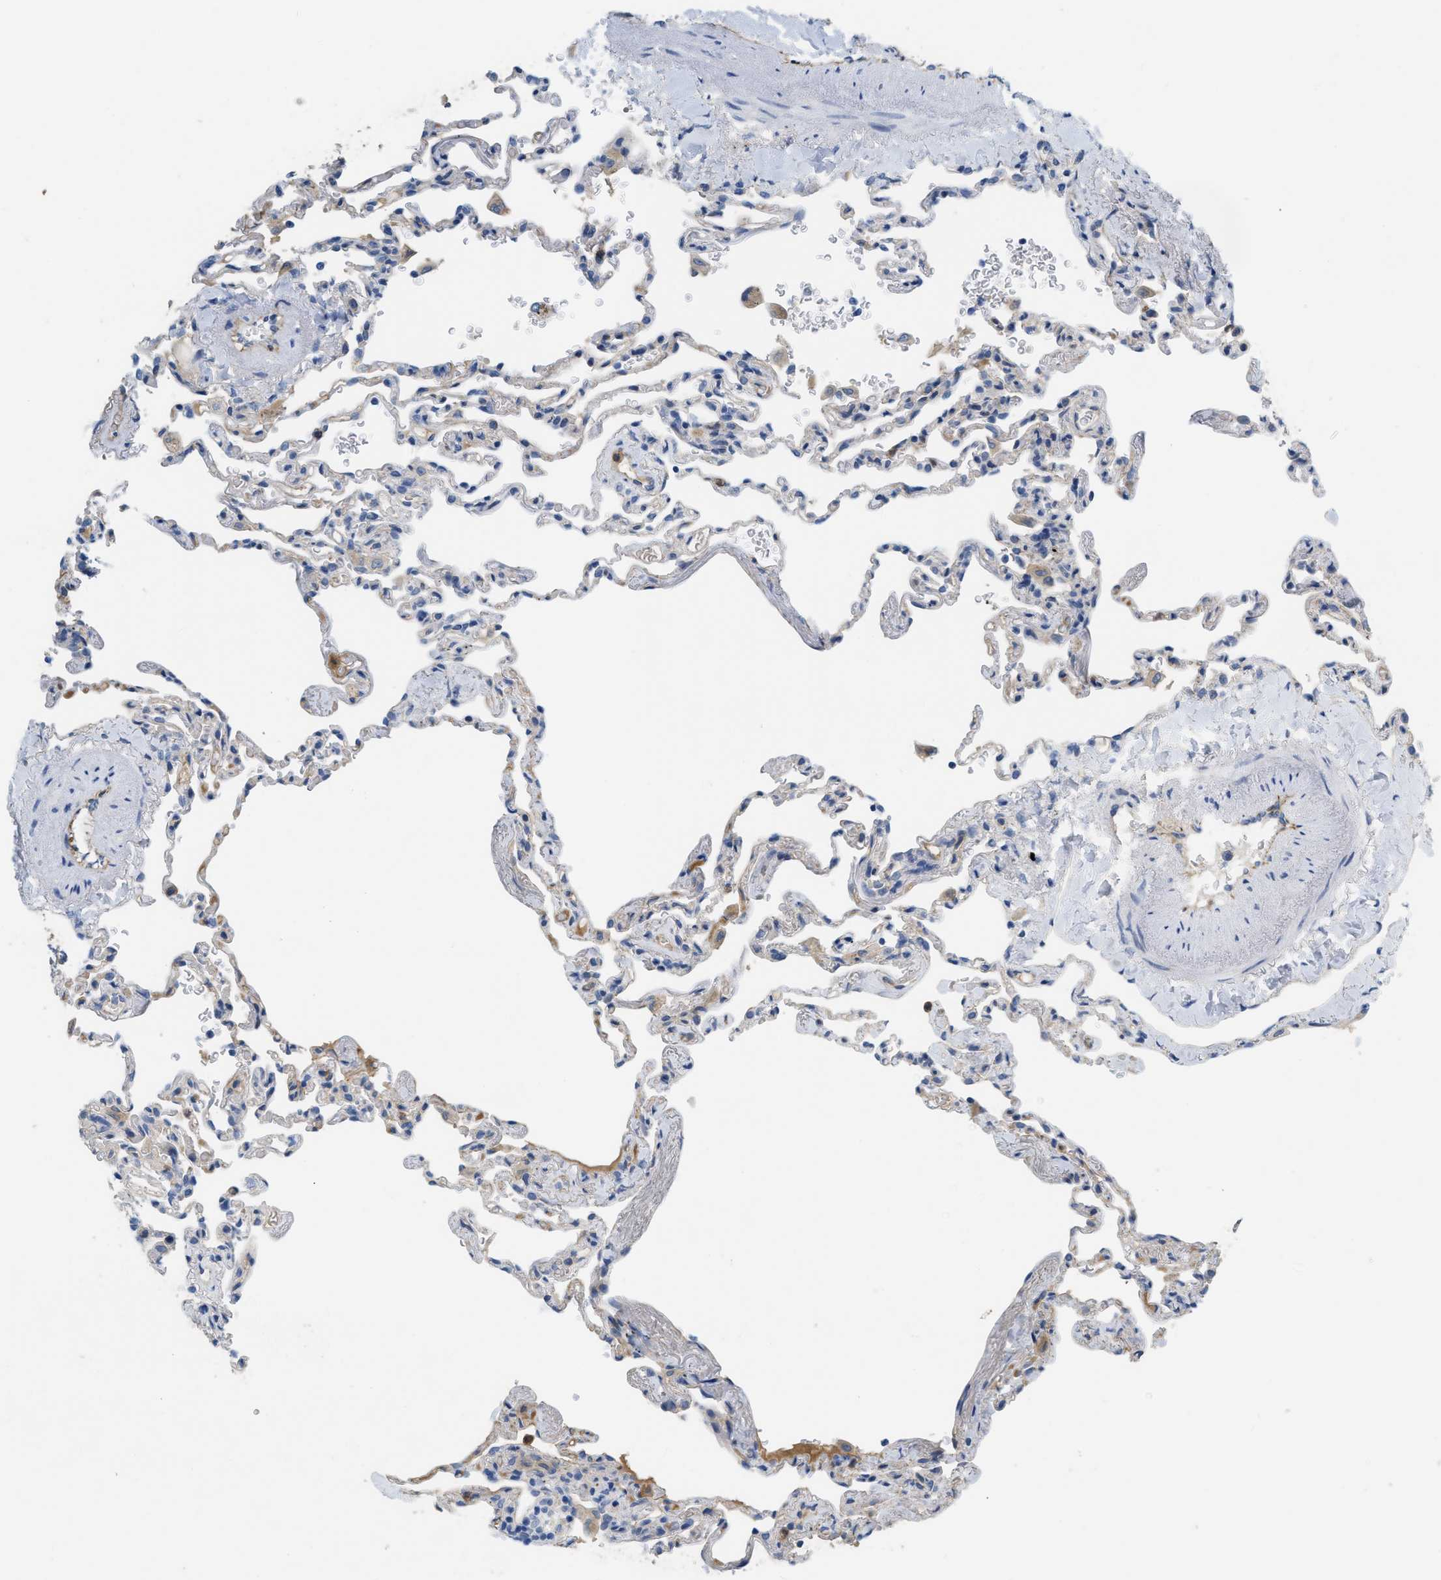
{"staining": {"intensity": "weak", "quantity": "<25%", "location": "cytoplasmic/membranous"}, "tissue": "lung", "cell_type": "Alveolar cells", "image_type": "normal", "snomed": [{"axis": "morphology", "description": "Normal tissue, NOS"}, {"axis": "topography", "description": "Lung"}], "caption": "Alveolar cells are negative for protein expression in benign human lung. (DAB immunohistochemistry (IHC) with hematoxylin counter stain).", "gene": "CRB3", "patient": {"sex": "male", "age": 59}}